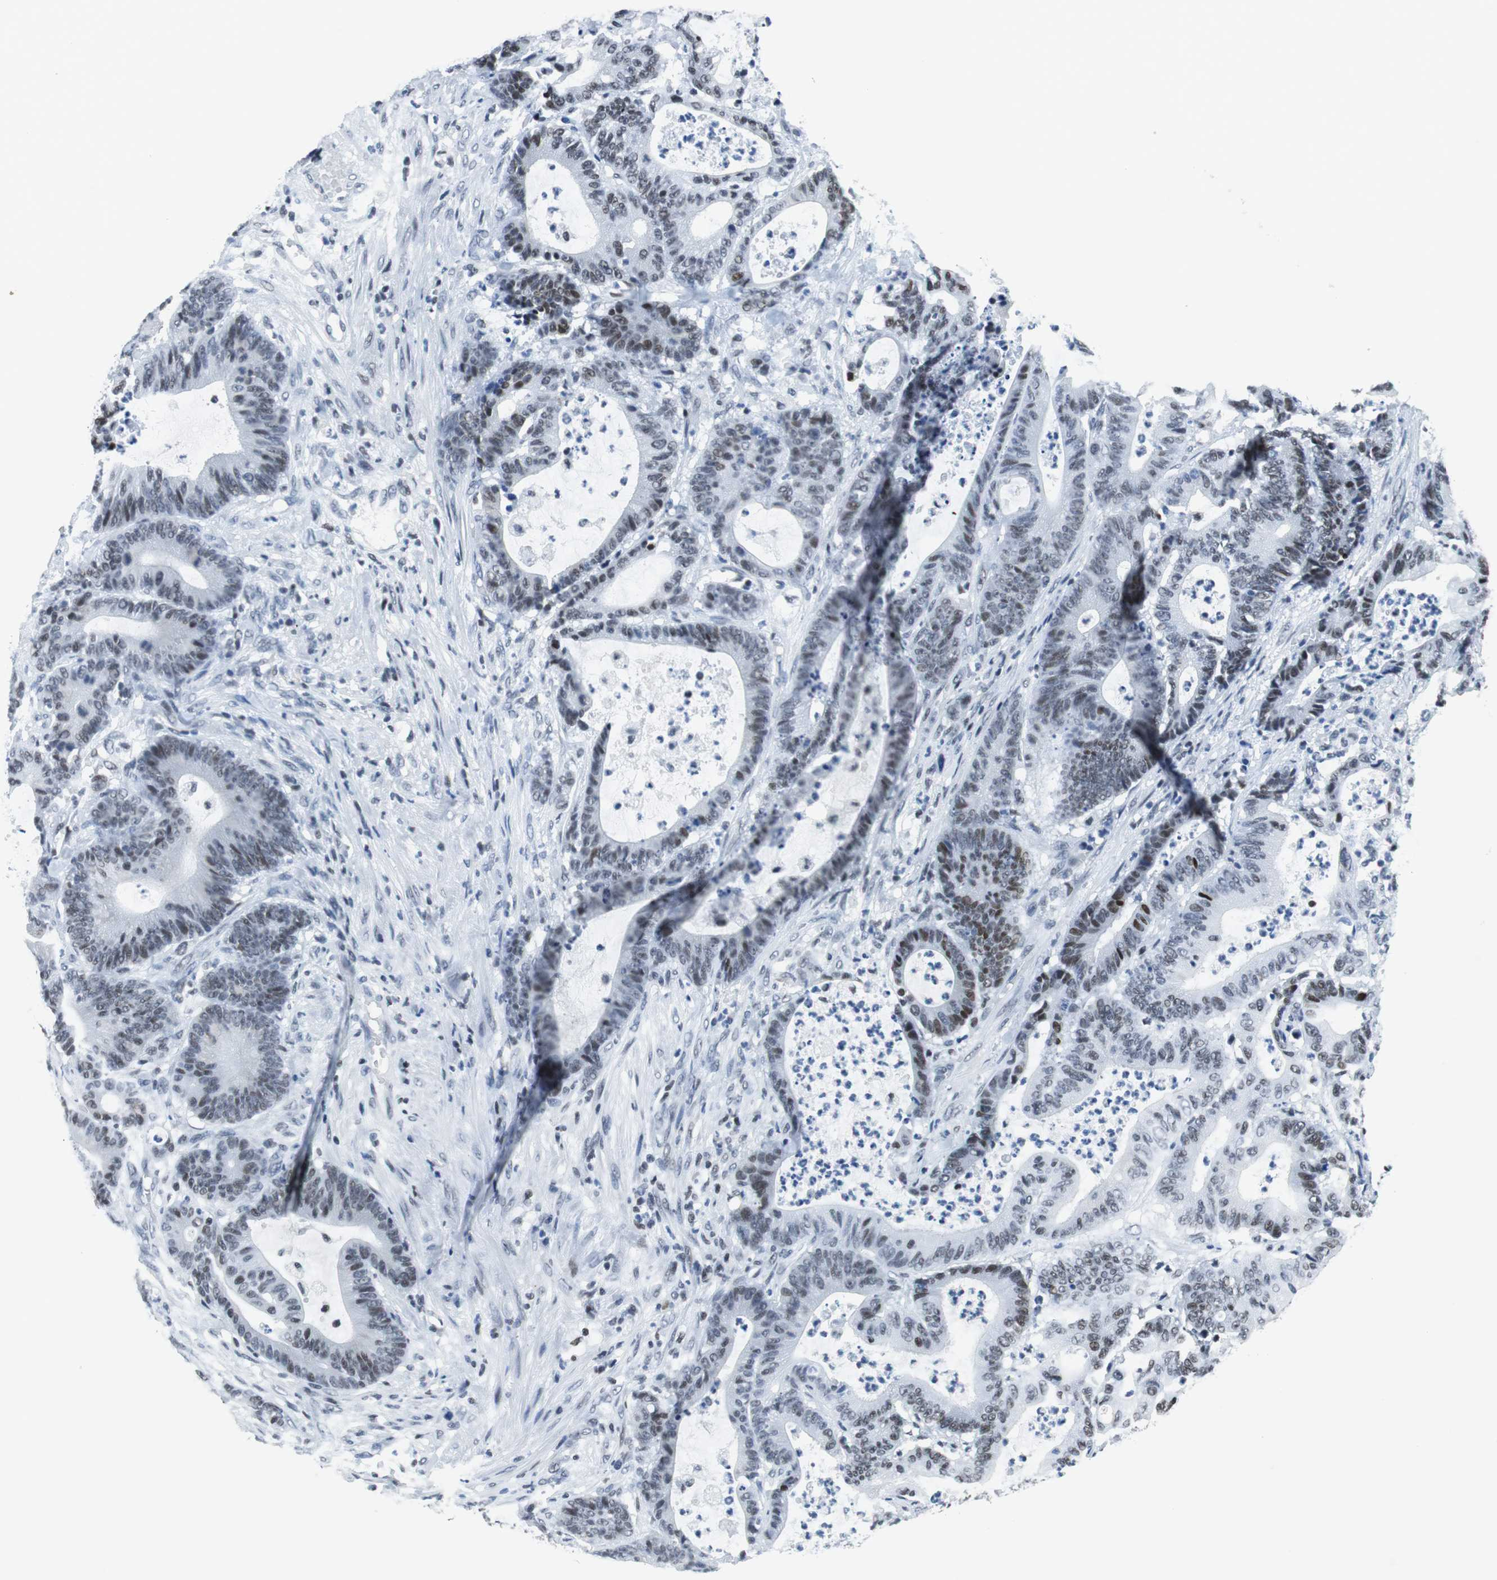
{"staining": {"intensity": "weak", "quantity": "25%-75%", "location": "nuclear"}, "tissue": "colorectal cancer", "cell_type": "Tumor cells", "image_type": "cancer", "snomed": [{"axis": "morphology", "description": "Adenocarcinoma, NOS"}, {"axis": "topography", "description": "Colon"}], "caption": "Brown immunohistochemical staining in colorectal cancer (adenocarcinoma) displays weak nuclear positivity in approximately 25%-75% of tumor cells.", "gene": "HDAC3", "patient": {"sex": "female", "age": 84}}